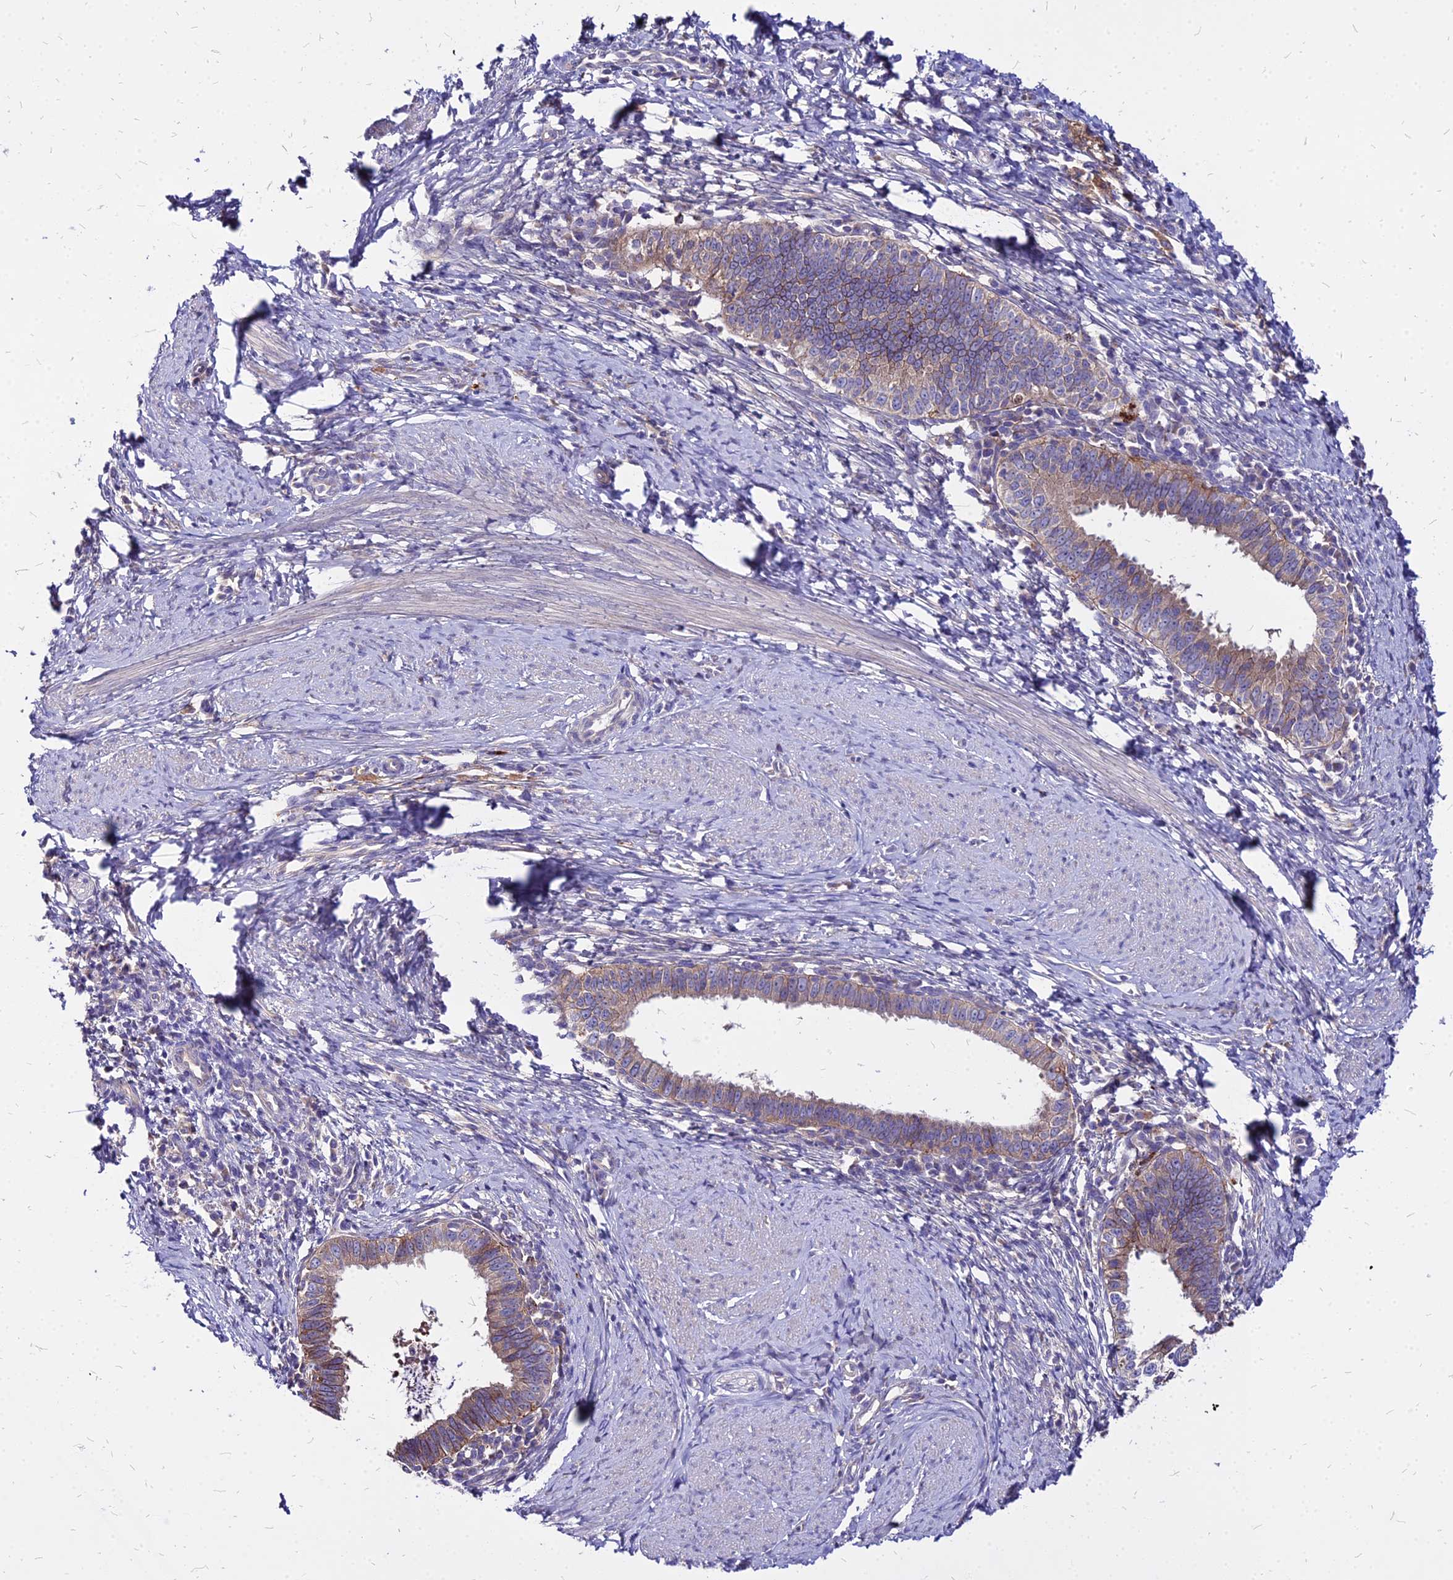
{"staining": {"intensity": "moderate", "quantity": "25%-75%", "location": "cytoplasmic/membranous"}, "tissue": "cervical cancer", "cell_type": "Tumor cells", "image_type": "cancer", "snomed": [{"axis": "morphology", "description": "Adenocarcinoma, NOS"}, {"axis": "topography", "description": "Cervix"}], "caption": "Tumor cells demonstrate moderate cytoplasmic/membranous positivity in about 25%-75% of cells in cervical cancer (adenocarcinoma). (DAB (3,3'-diaminobenzidine) IHC with brightfield microscopy, high magnification).", "gene": "COMMD10", "patient": {"sex": "female", "age": 36}}